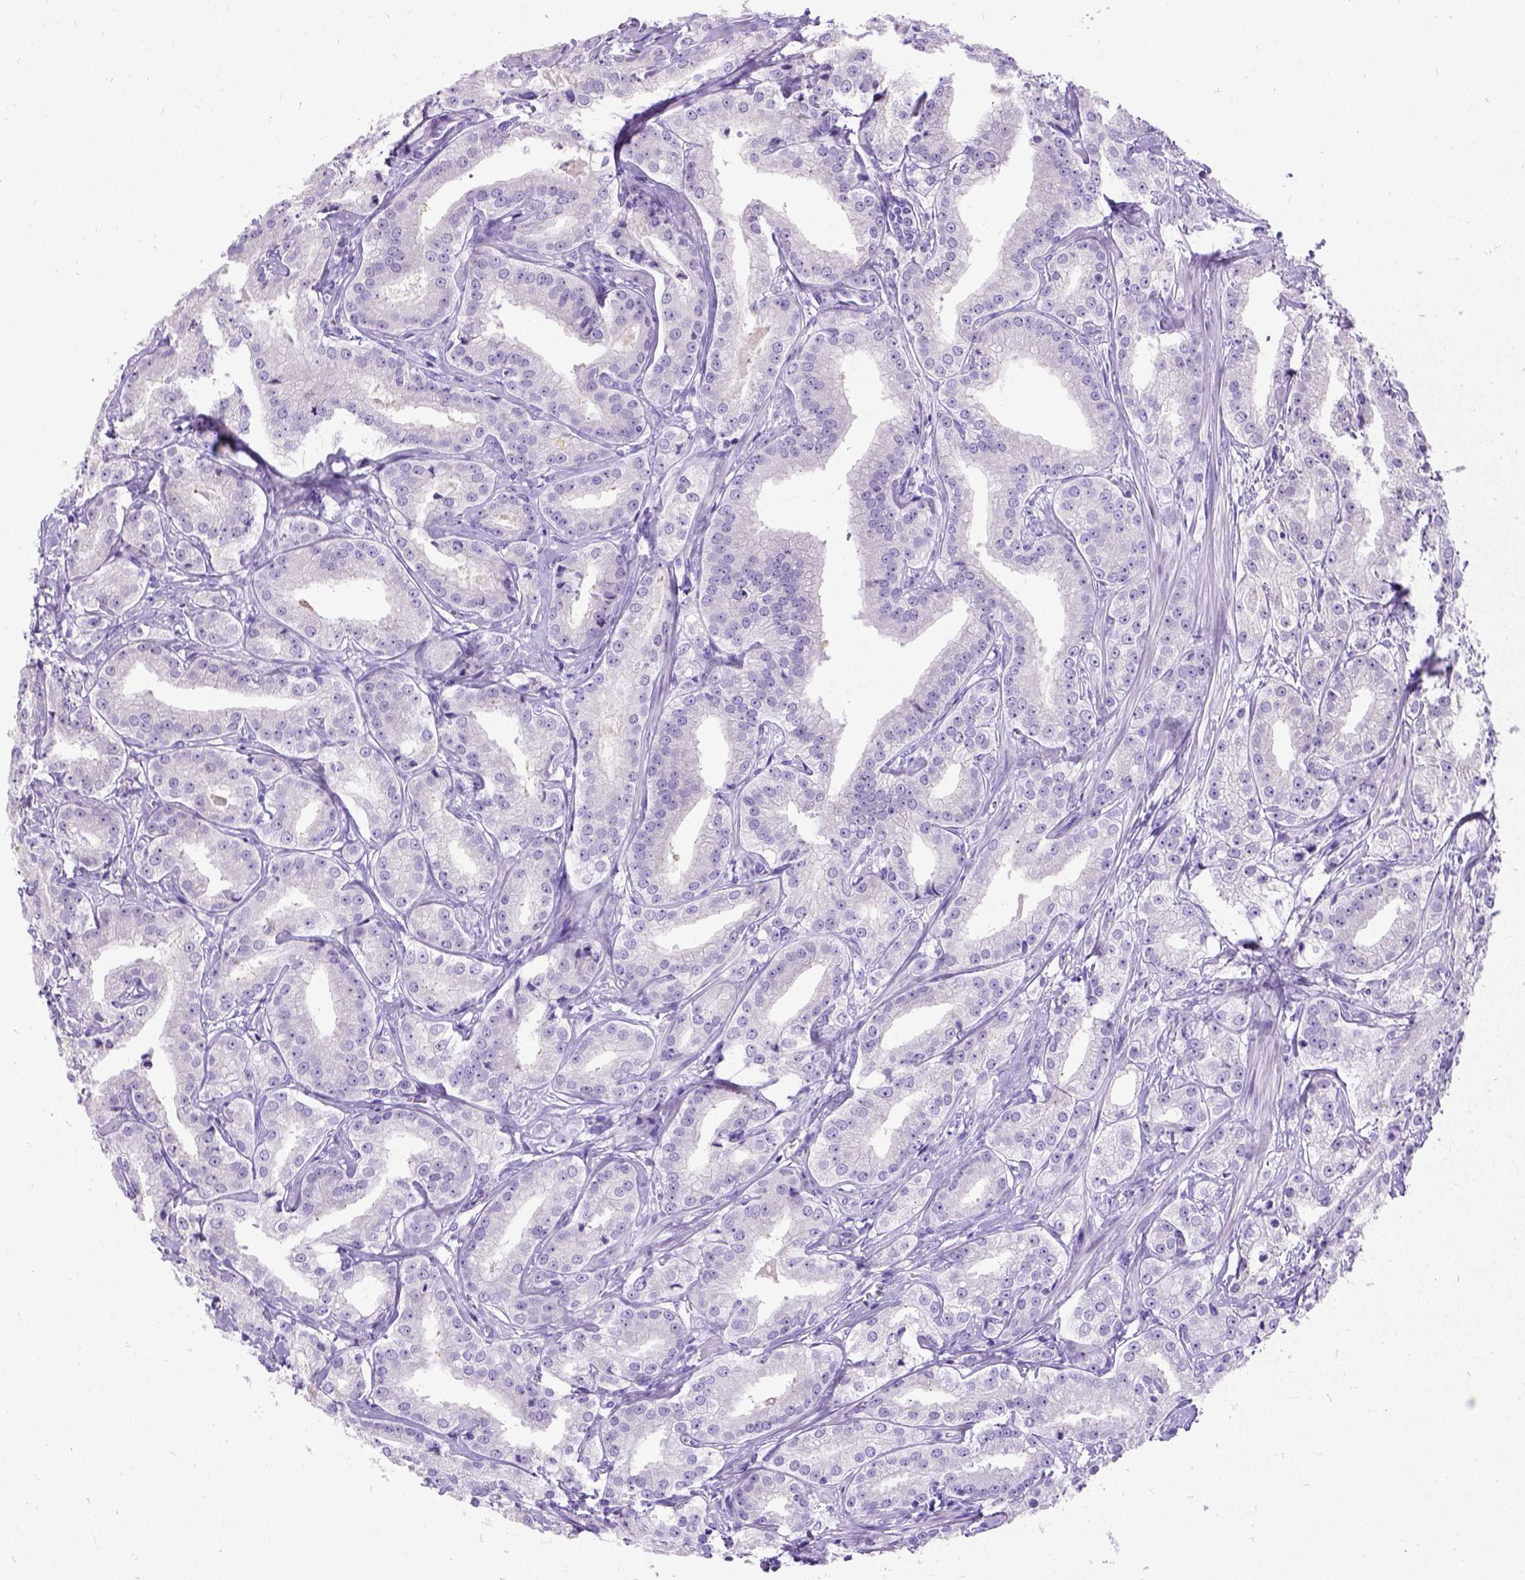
{"staining": {"intensity": "negative", "quantity": "none", "location": "none"}, "tissue": "prostate cancer", "cell_type": "Tumor cells", "image_type": "cancer", "snomed": [{"axis": "morphology", "description": "Adenocarcinoma, High grade"}, {"axis": "topography", "description": "Prostate"}], "caption": "Immunohistochemistry (IHC) micrograph of human prostate cancer (high-grade adenocarcinoma) stained for a protein (brown), which shows no expression in tumor cells.", "gene": "NEUROD4", "patient": {"sex": "male", "age": 64}}